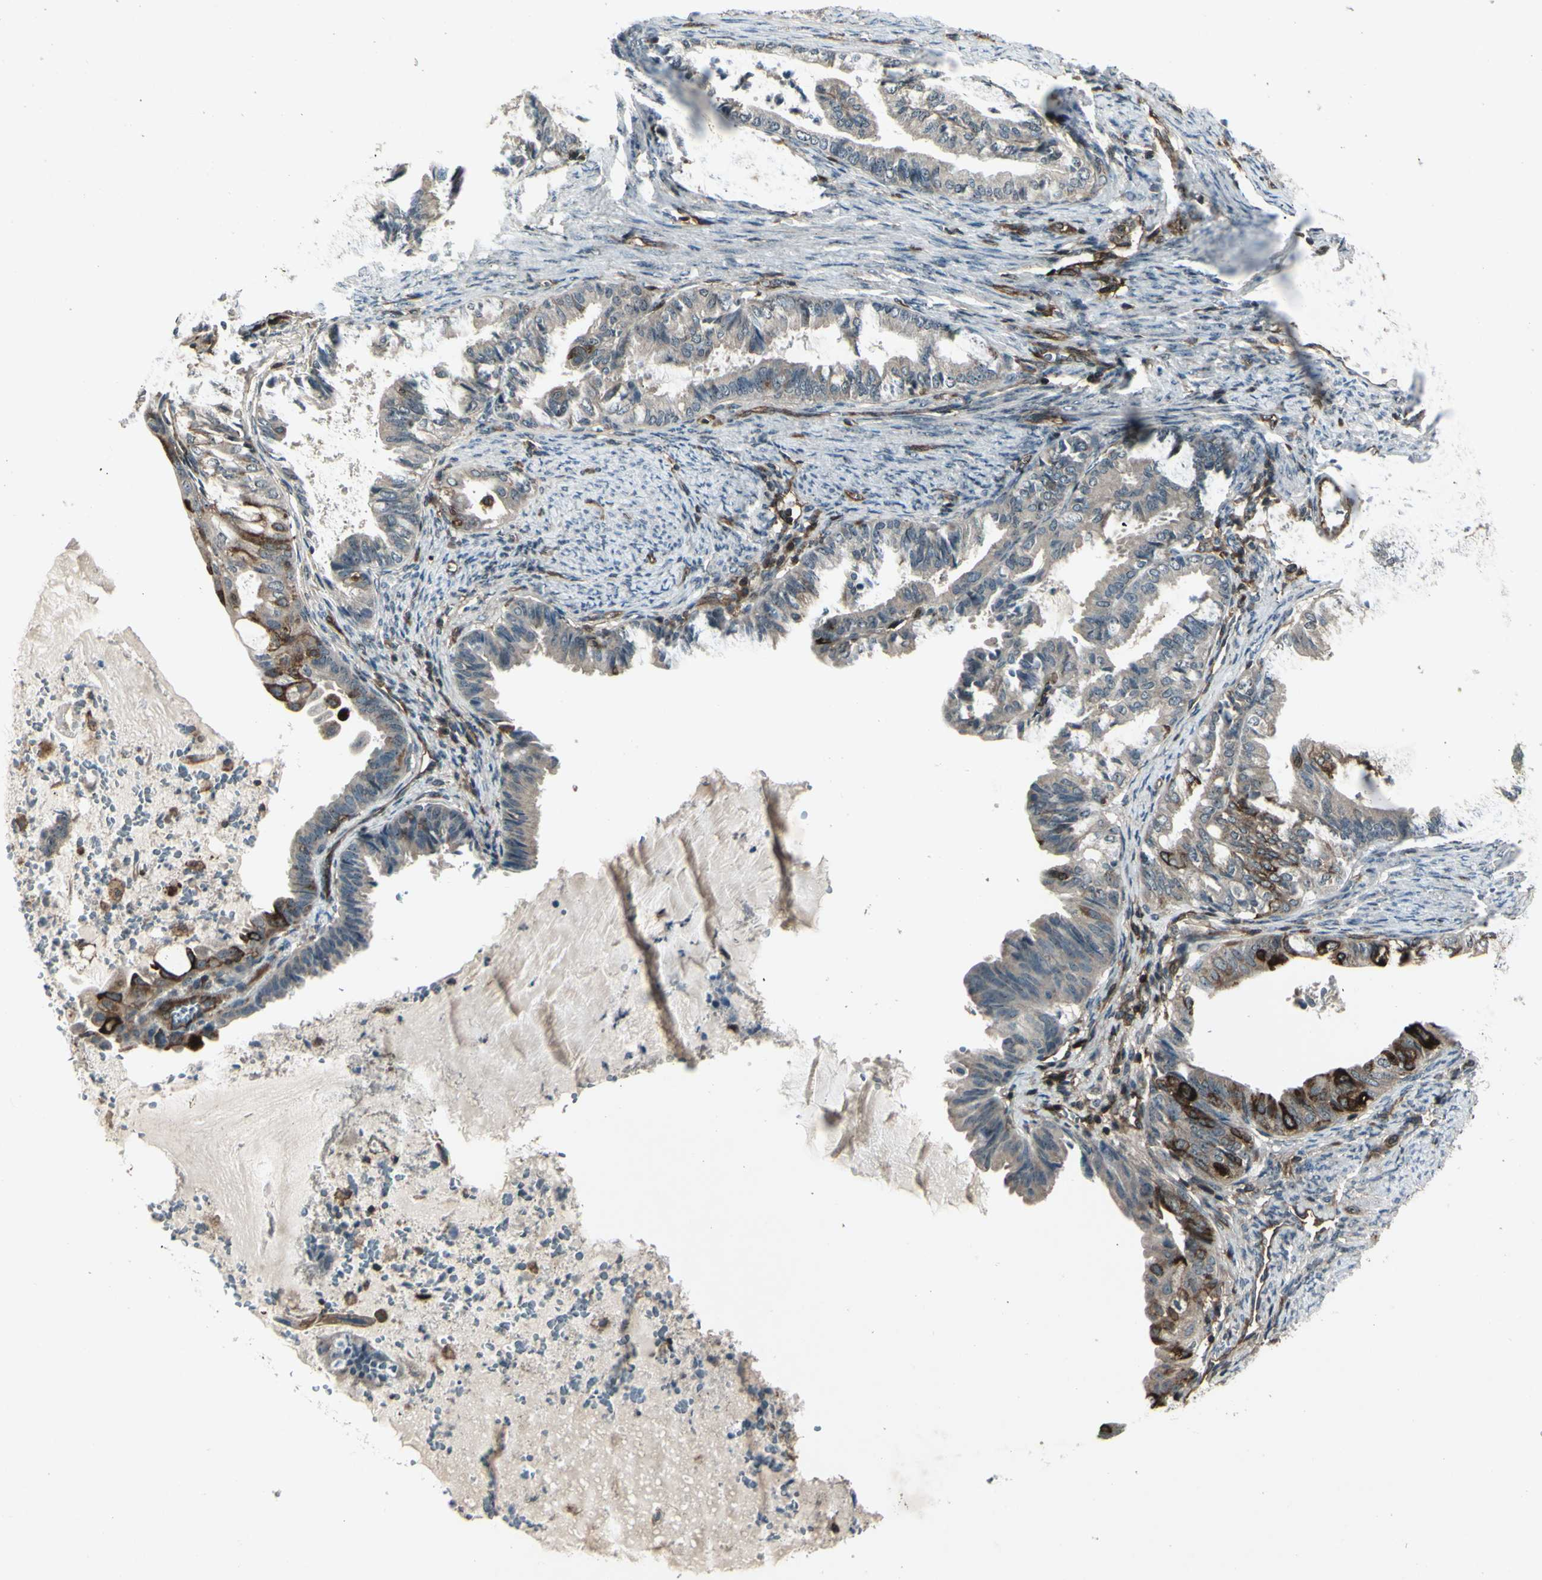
{"staining": {"intensity": "strong", "quantity": "<25%", "location": "cytoplasmic/membranous"}, "tissue": "endometrial cancer", "cell_type": "Tumor cells", "image_type": "cancer", "snomed": [{"axis": "morphology", "description": "Adenocarcinoma, NOS"}, {"axis": "topography", "description": "Endometrium"}], "caption": "Protein analysis of endometrial cancer tissue exhibits strong cytoplasmic/membranous expression in about <25% of tumor cells. Using DAB (3,3'-diaminobenzidine) (brown) and hematoxylin (blue) stains, captured at high magnification using brightfield microscopy.", "gene": "FXYD5", "patient": {"sex": "female", "age": 86}}